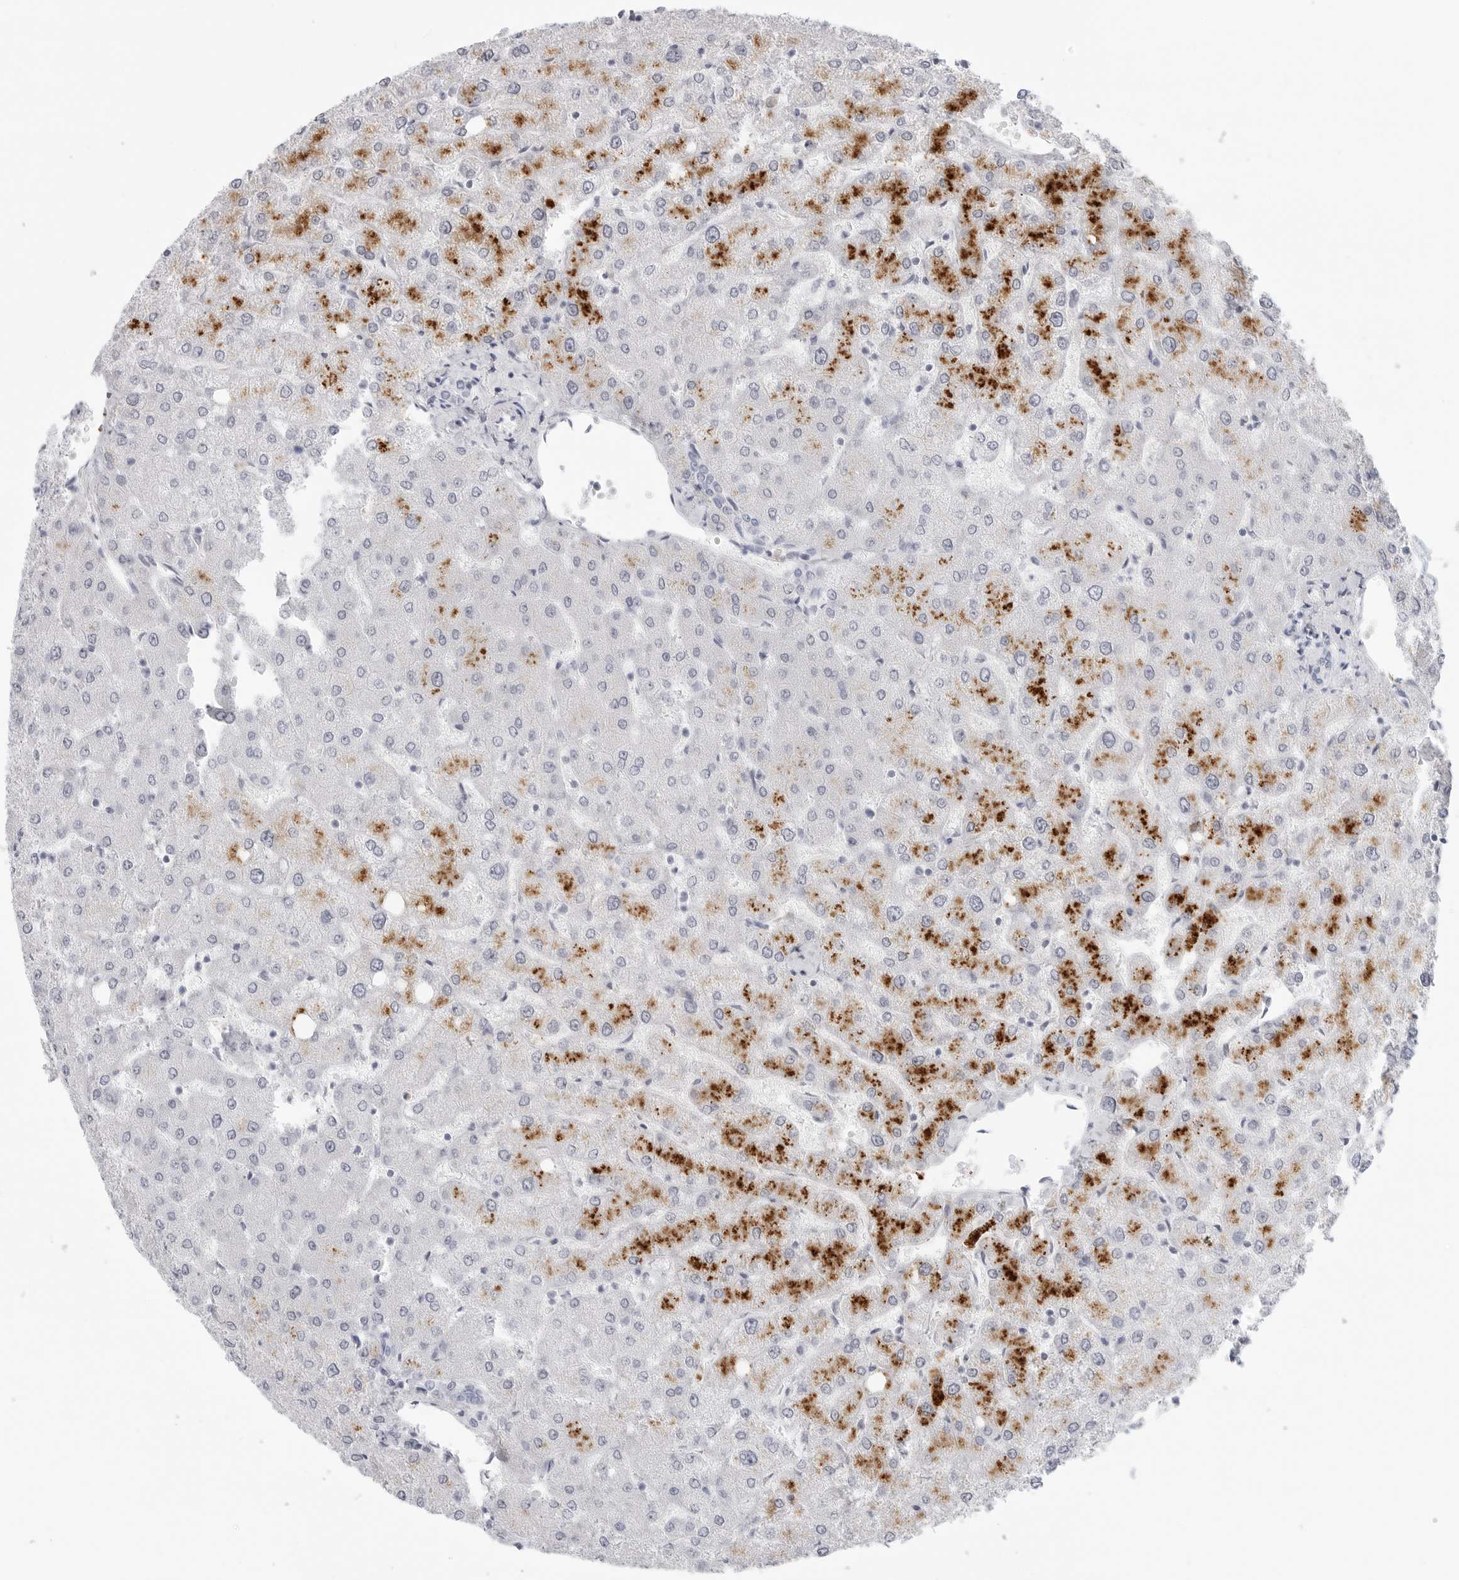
{"staining": {"intensity": "negative", "quantity": "none", "location": "none"}, "tissue": "liver", "cell_type": "Cholangiocytes", "image_type": "normal", "snomed": [{"axis": "morphology", "description": "Normal tissue, NOS"}, {"axis": "topography", "description": "Liver"}], "caption": "This is an IHC photomicrograph of unremarkable liver. There is no positivity in cholangiocytes.", "gene": "AMPD1", "patient": {"sex": "female", "age": 54}}